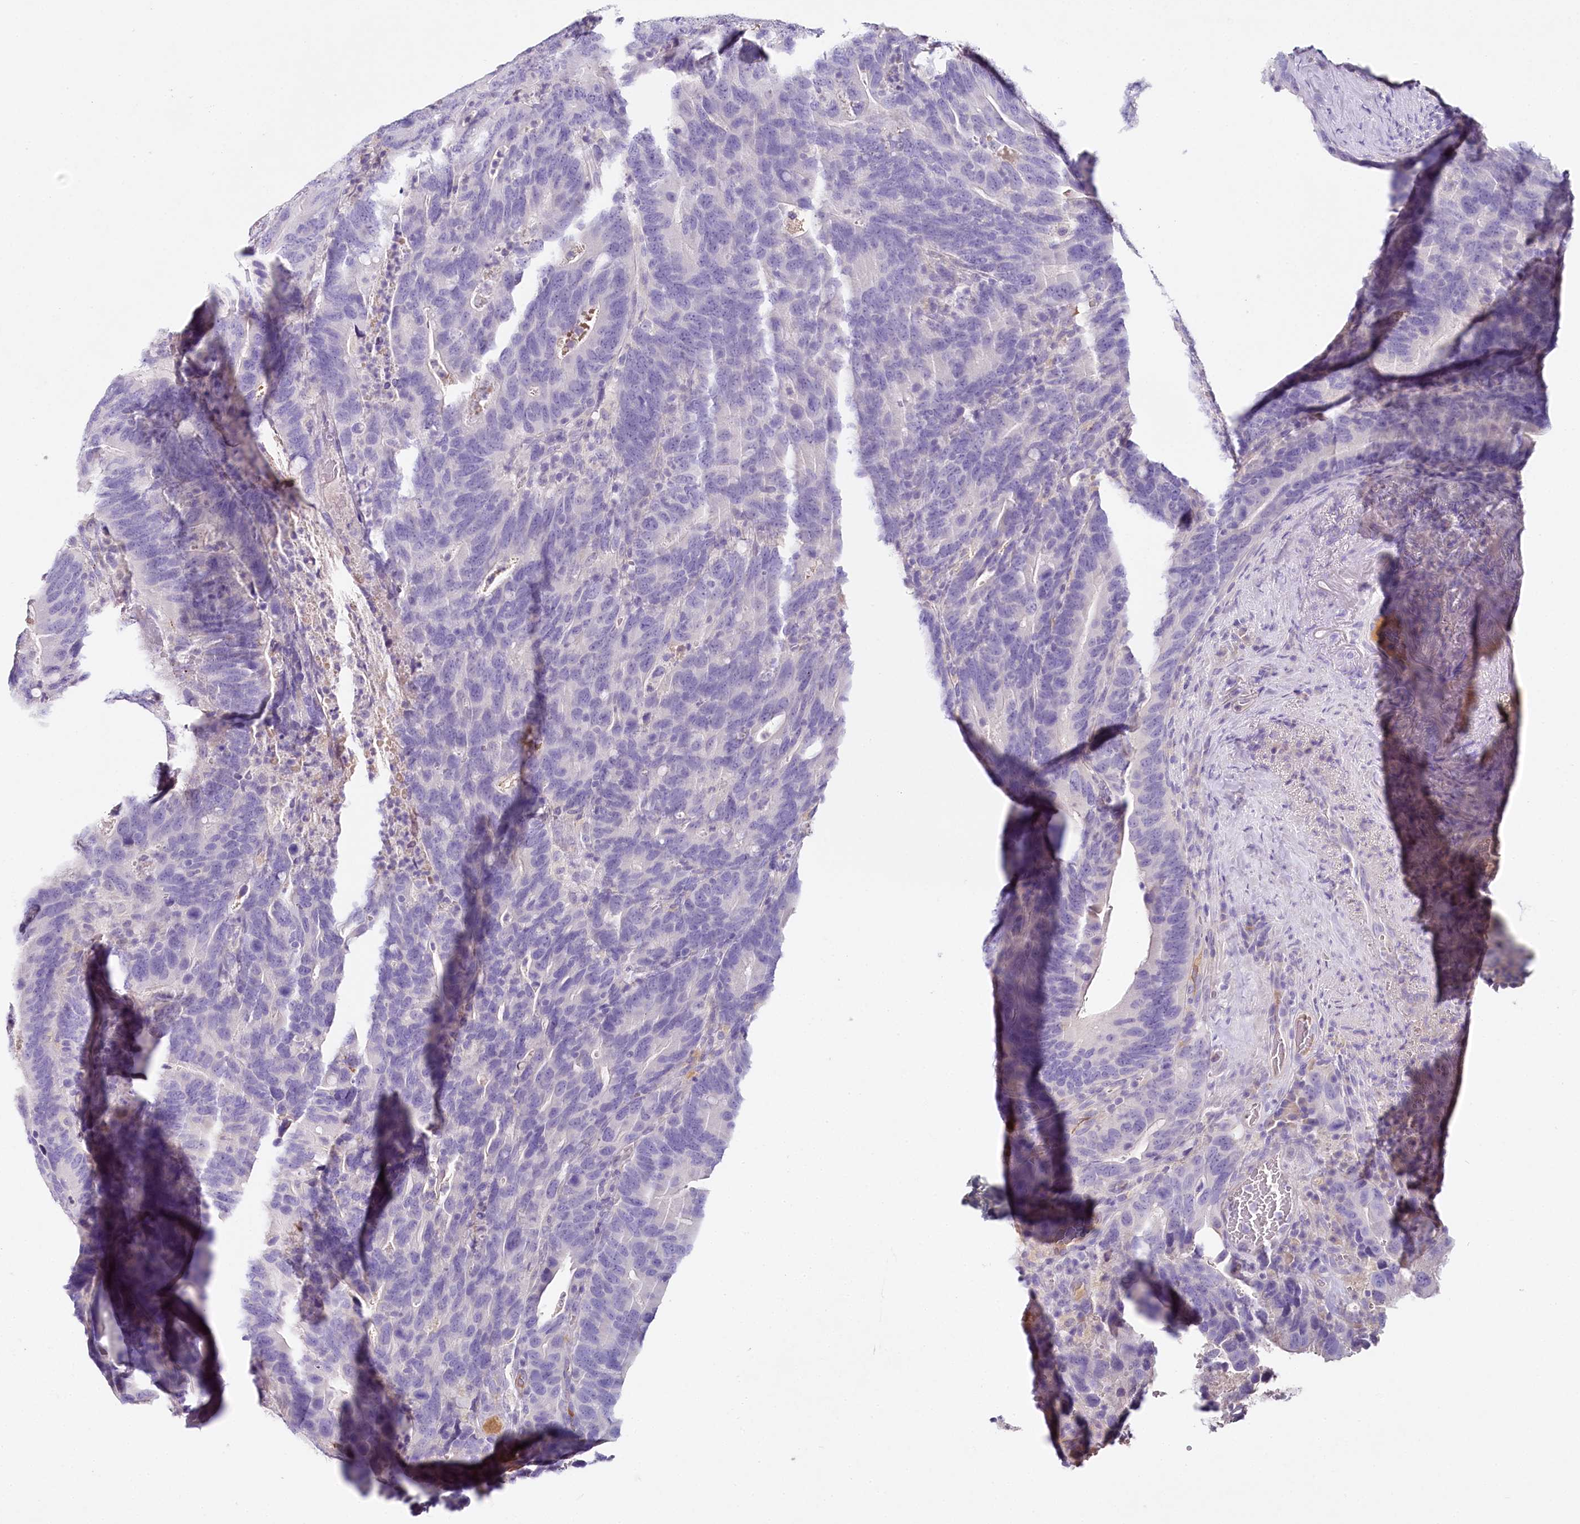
{"staining": {"intensity": "negative", "quantity": "none", "location": "none"}, "tissue": "colorectal cancer", "cell_type": "Tumor cells", "image_type": "cancer", "snomed": [{"axis": "morphology", "description": "Adenocarcinoma, NOS"}, {"axis": "topography", "description": "Colon"}], "caption": "Immunohistochemistry micrograph of human colorectal cancer stained for a protein (brown), which reveals no expression in tumor cells.", "gene": "HPD", "patient": {"sex": "female", "age": 66}}